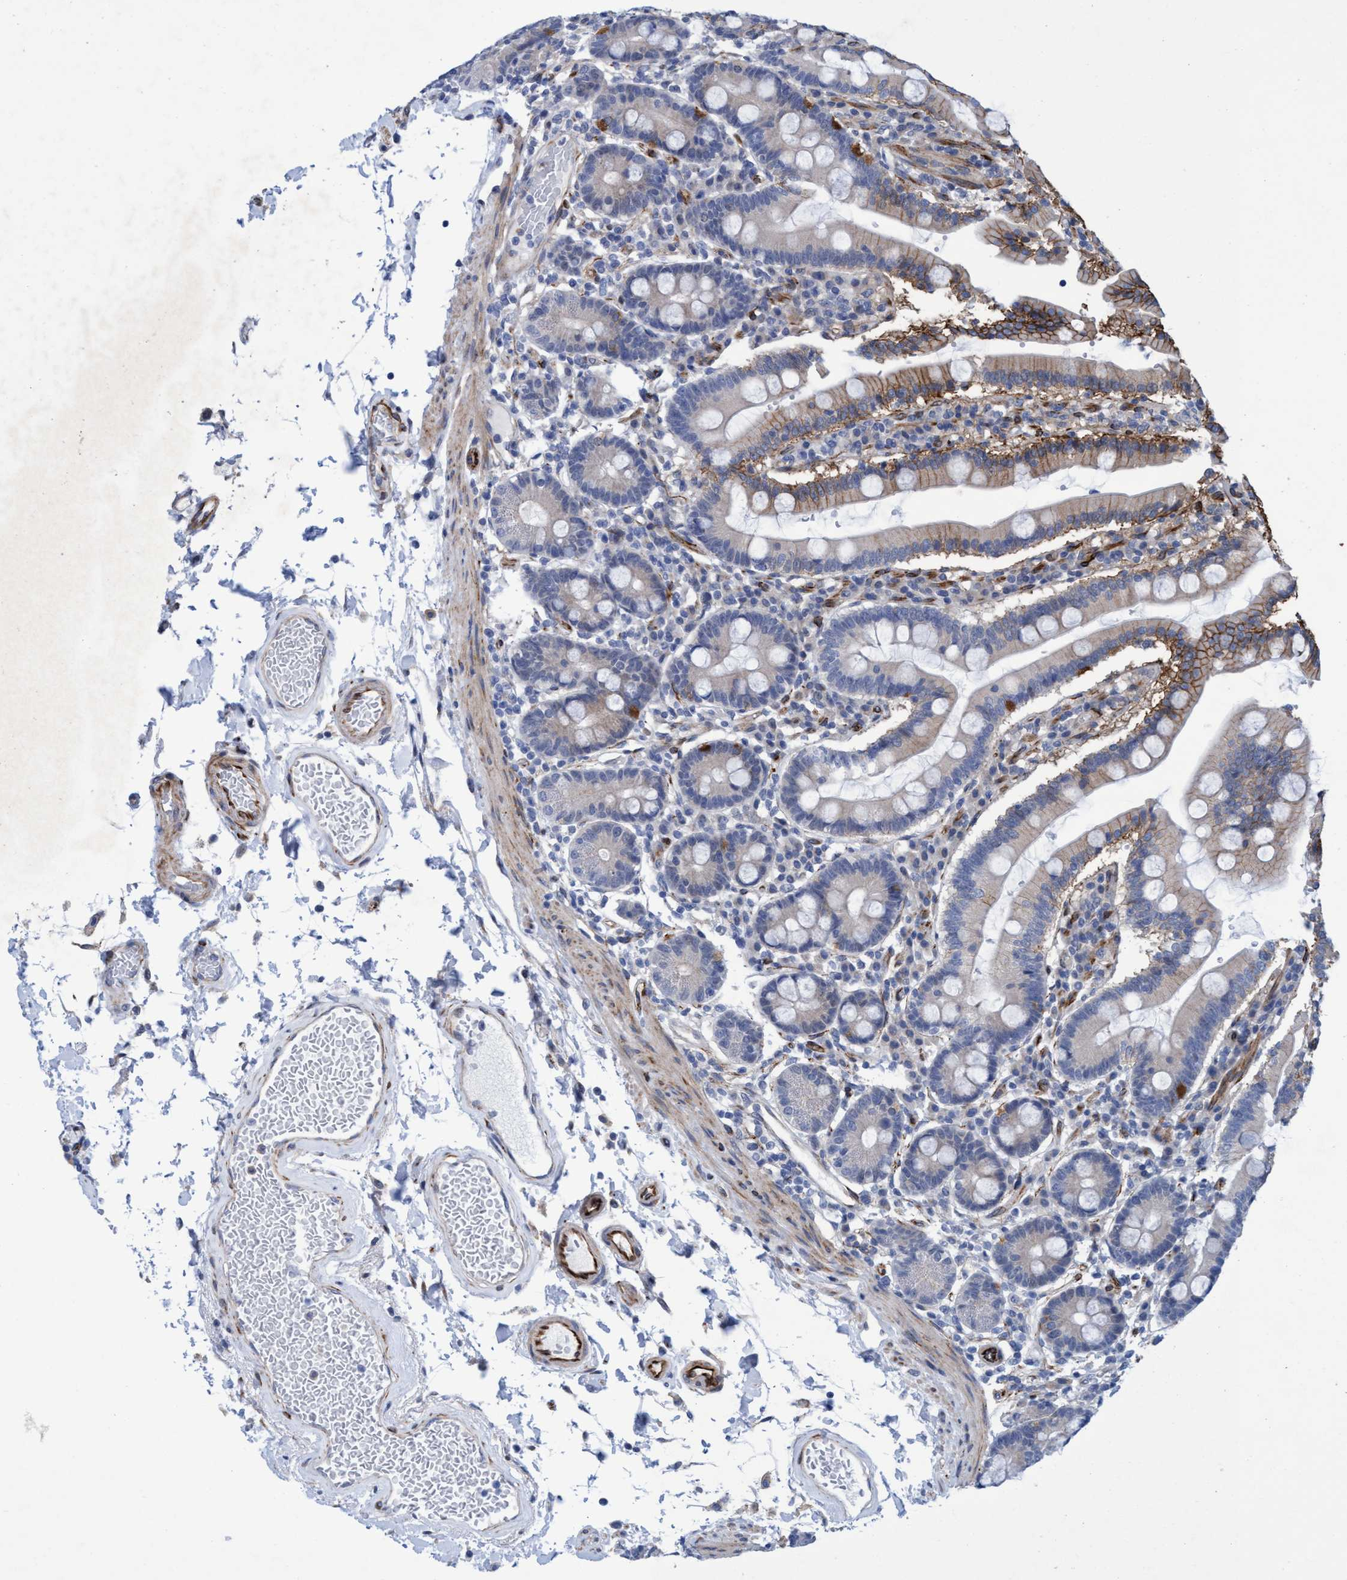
{"staining": {"intensity": "moderate", "quantity": ">75%", "location": "cytoplasmic/membranous"}, "tissue": "duodenum", "cell_type": "Glandular cells", "image_type": "normal", "snomed": [{"axis": "morphology", "description": "Normal tissue, NOS"}, {"axis": "topography", "description": "Small intestine, NOS"}], "caption": "High-magnification brightfield microscopy of unremarkable duodenum stained with DAB (3,3'-diaminobenzidine) (brown) and counterstained with hematoxylin (blue). glandular cells exhibit moderate cytoplasmic/membranous expression is identified in approximately>75% of cells. (DAB (3,3'-diaminobenzidine) IHC, brown staining for protein, blue staining for nuclei).", "gene": "SLC43A2", "patient": {"sex": "female", "age": 71}}